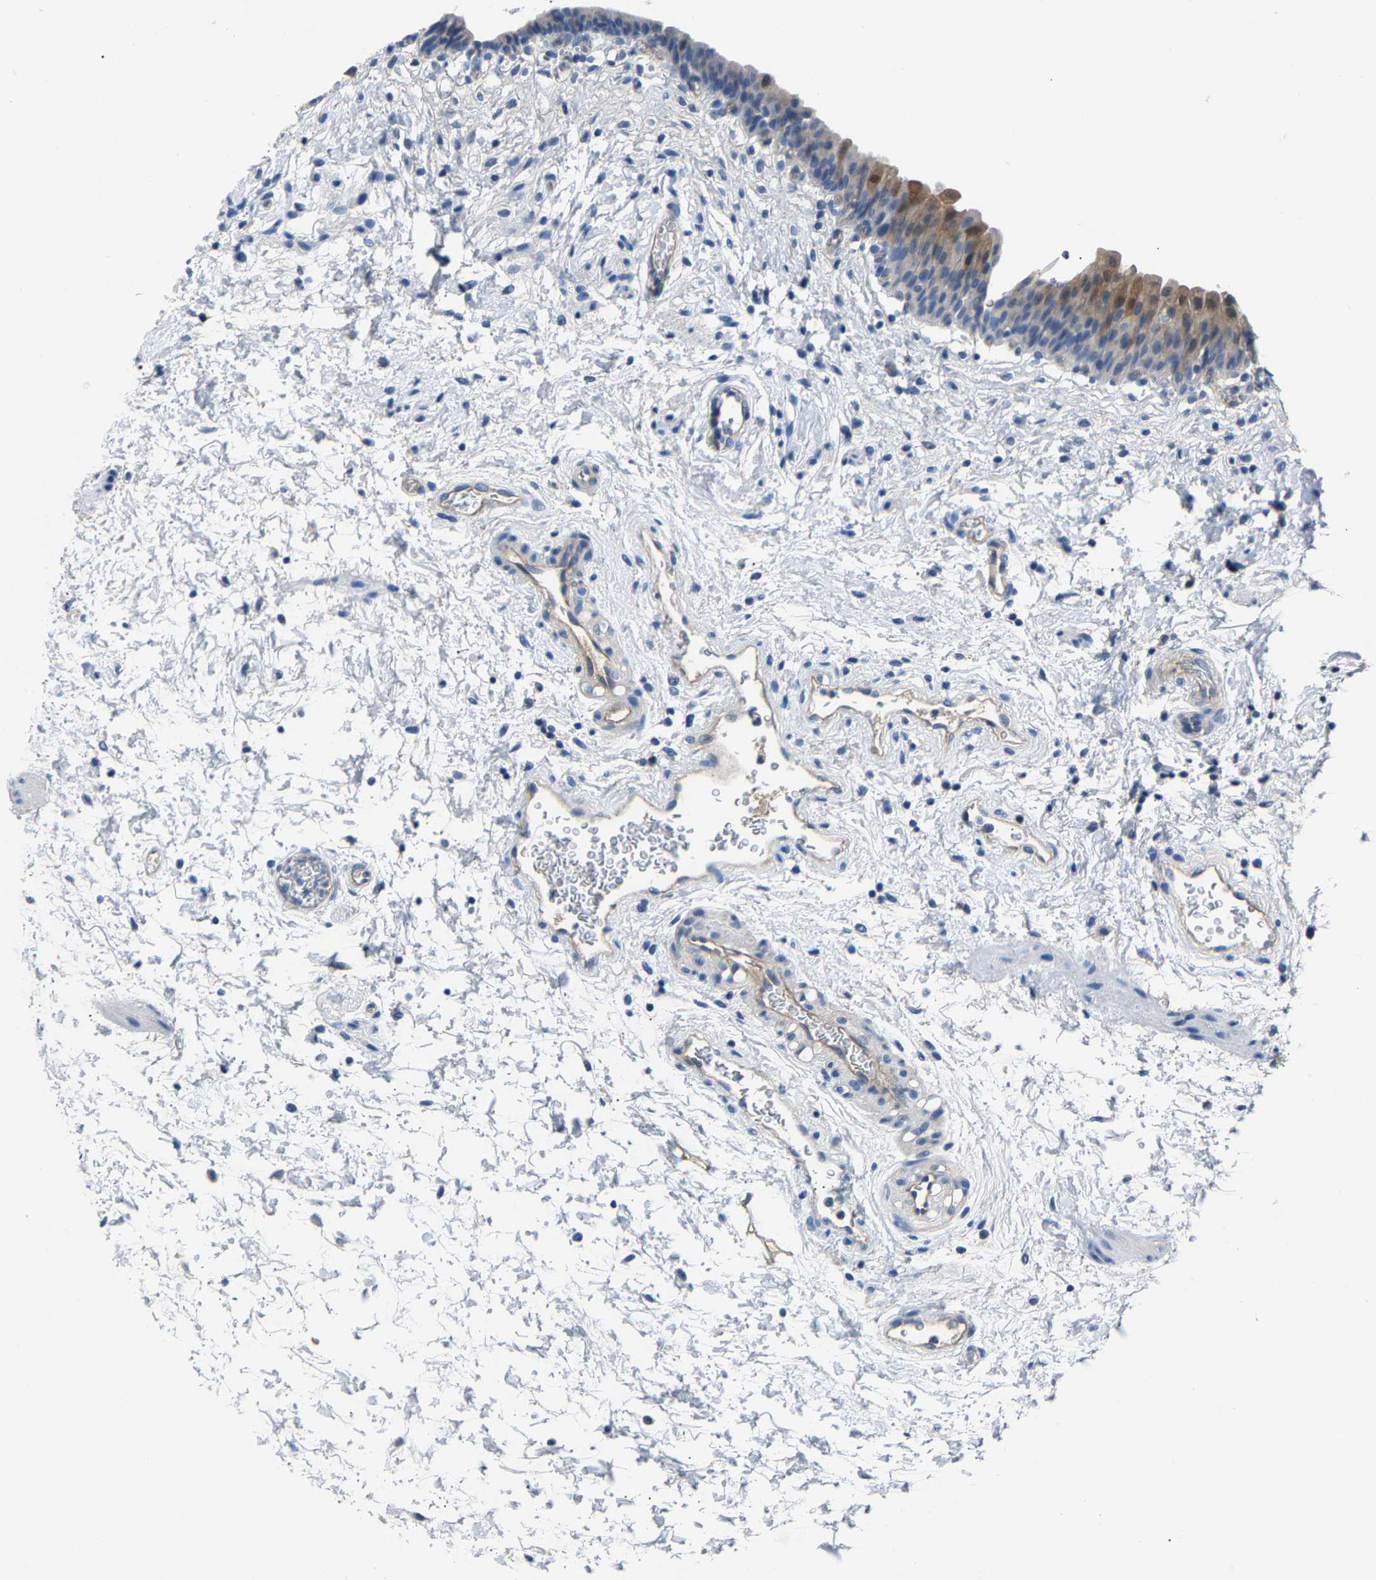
{"staining": {"intensity": "moderate", "quantity": "25%-75%", "location": "cytoplasmic/membranous"}, "tissue": "urinary bladder", "cell_type": "Urothelial cells", "image_type": "normal", "snomed": [{"axis": "morphology", "description": "Normal tissue, NOS"}, {"axis": "topography", "description": "Urinary bladder"}], "caption": "Moderate cytoplasmic/membranous positivity for a protein is present in about 25%-75% of urothelial cells of unremarkable urinary bladder using IHC.", "gene": "DNAAF5", "patient": {"sex": "male", "age": 37}}